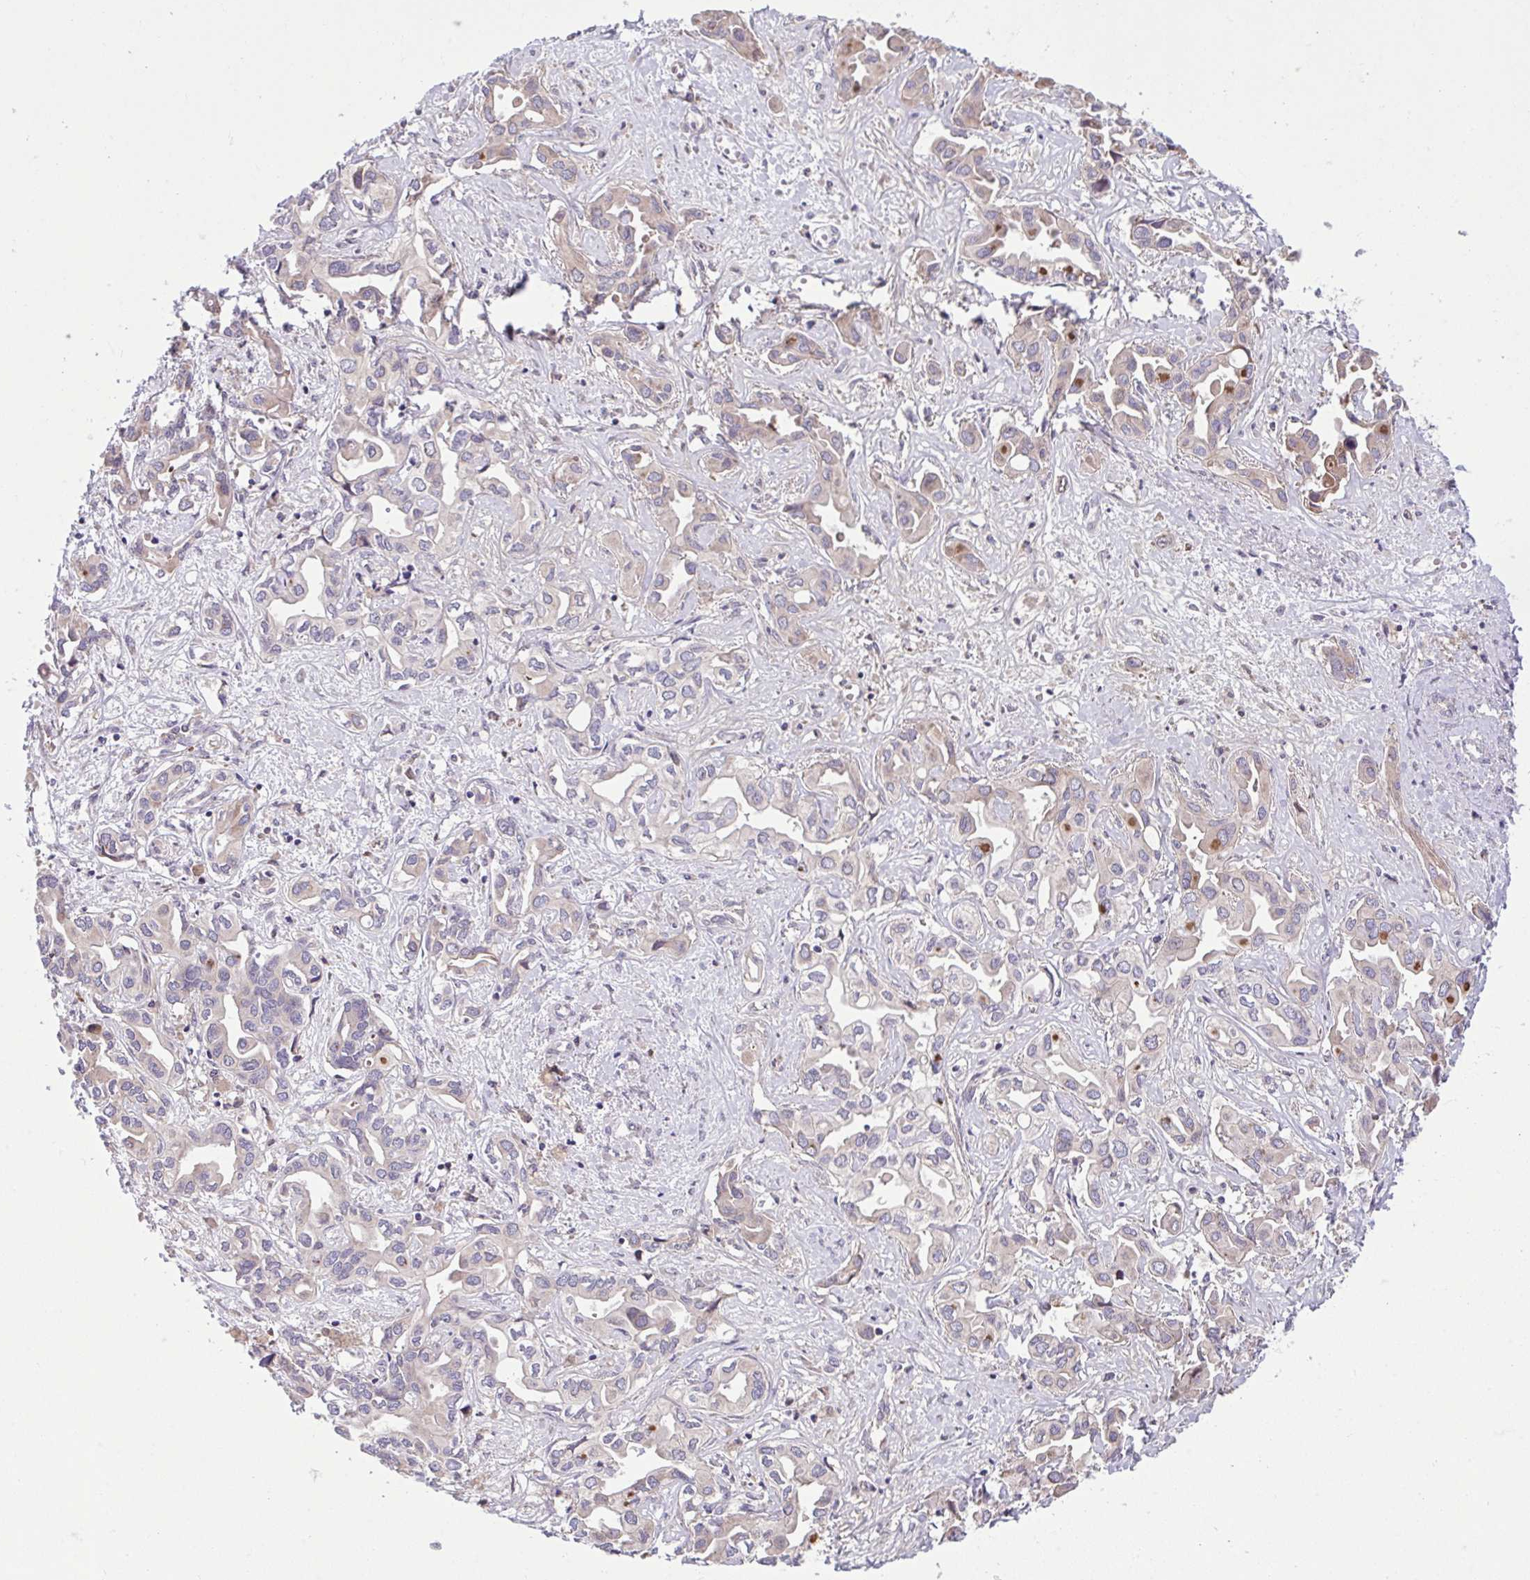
{"staining": {"intensity": "negative", "quantity": "none", "location": "none"}, "tissue": "liver cancer", "cell_type": "Tumor cells", "image_type": "cancer", "snomed": [{"axis": "morphology", "description": "Cholangiocarcinoma"}, {"axis": "topography", "description": "Liver"}], "caption": "Tumor cells are negative for brown protein staining in liver cholangiocarcinoma.", "gene": "GRB14", "patient": {"sex": "female", "age": 64}}